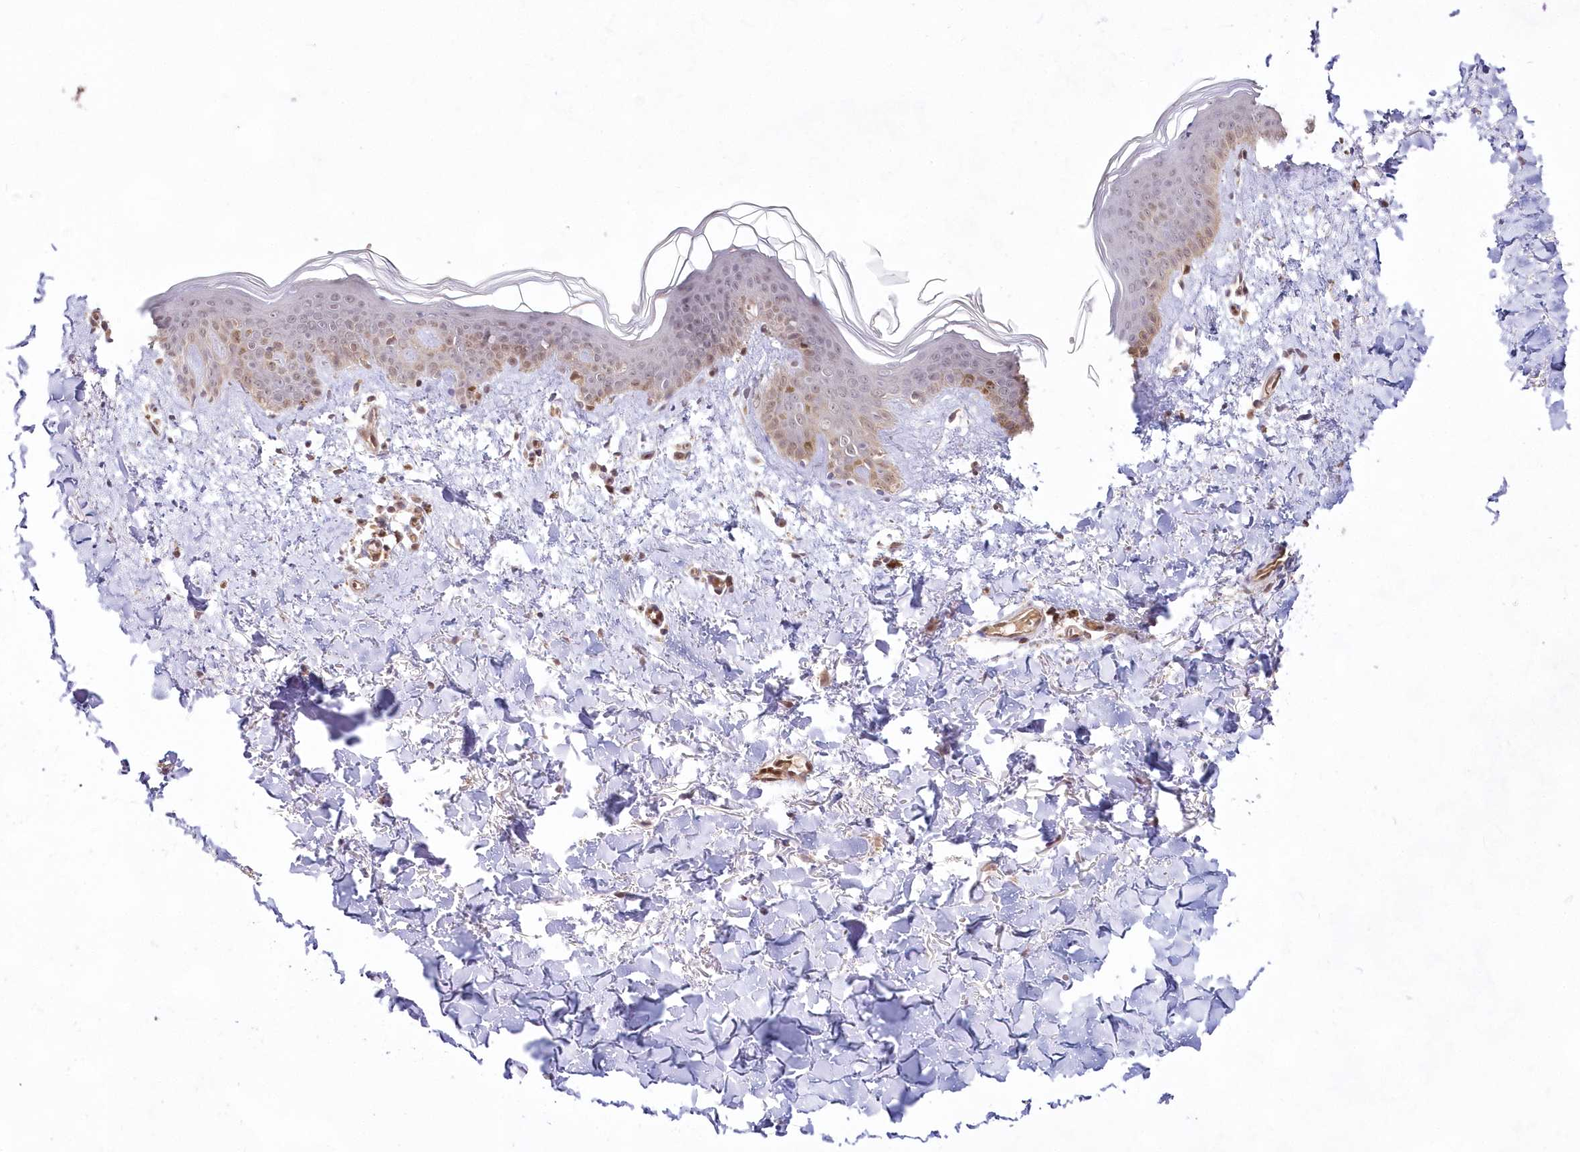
{"staining": {"intensity": "negative", "quantity": "none", "location": "none"}, "tissue": "skin", "cell_type": "Fibroblasts", "image_type": "normal", "snomed": [{"axis": "morphology", "description": "Normal tissue, NOS"}, {"axis": "topography", "description": "Skin"}], "caption": "IHC of normal human skin exhibits no positivity in fibroblasts.", "gene": "IMPA1", "patient": {"sex": "female", "age": 46}}